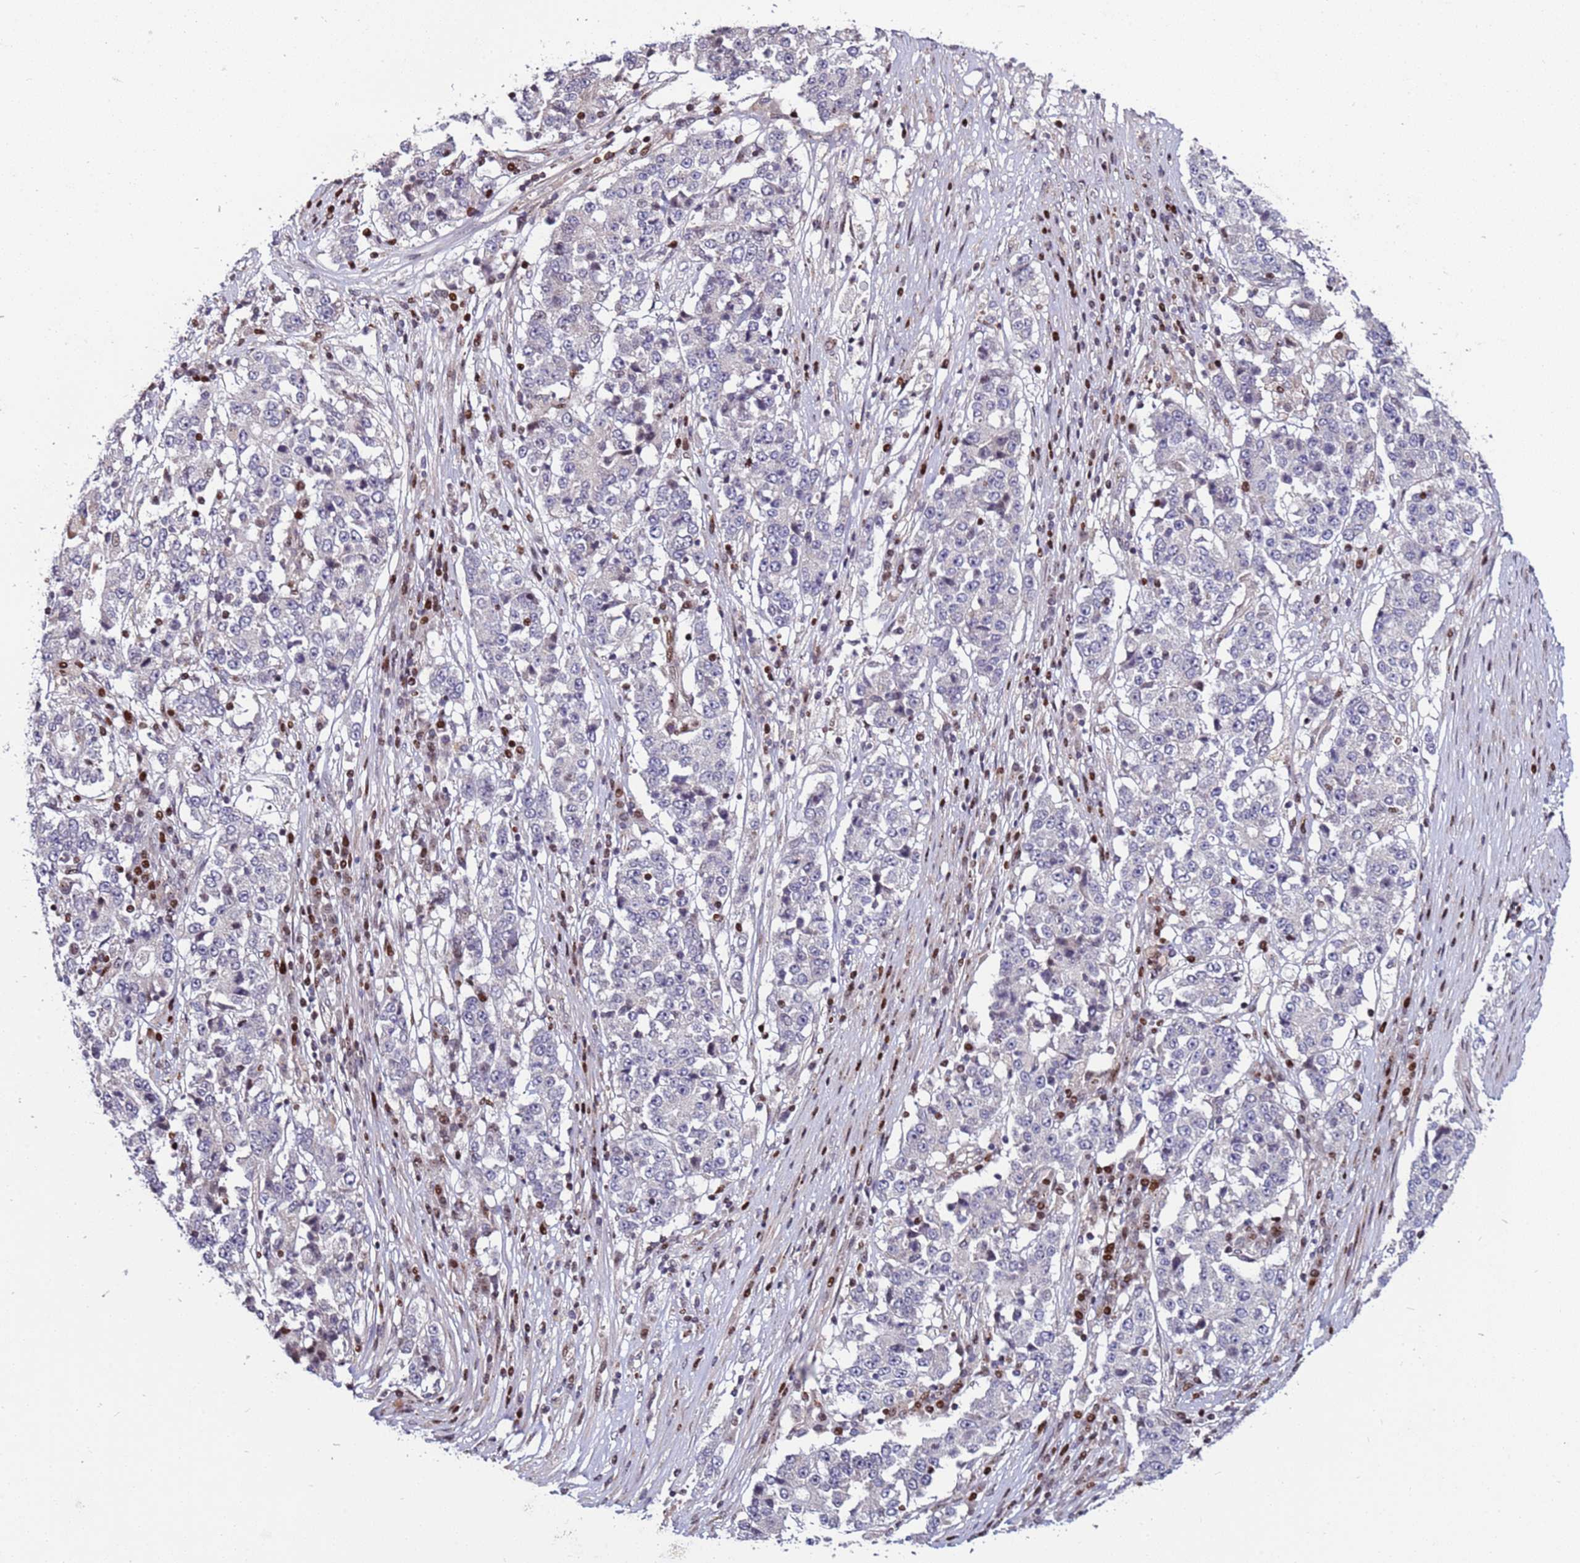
{"staining": {"intensity": "negative", "quantity": "none", "location": "none"}, "tissue": "stomach cancer", "cell_type": "Tumor cells", "image_type": "cancer", "snomed": [{"axis": "morphology", "description": "Adenocarcinoma, NOS"}, {"axis": "topography", "description": "Stomach"}], "caption": "An image of adenocarcinoma (stomach) stained for a protein shows no brown staining in tumor cells. Nuclei are stained in blue.", "gene": "WBP11", "patient": {"sex": "male", "age": 59}}